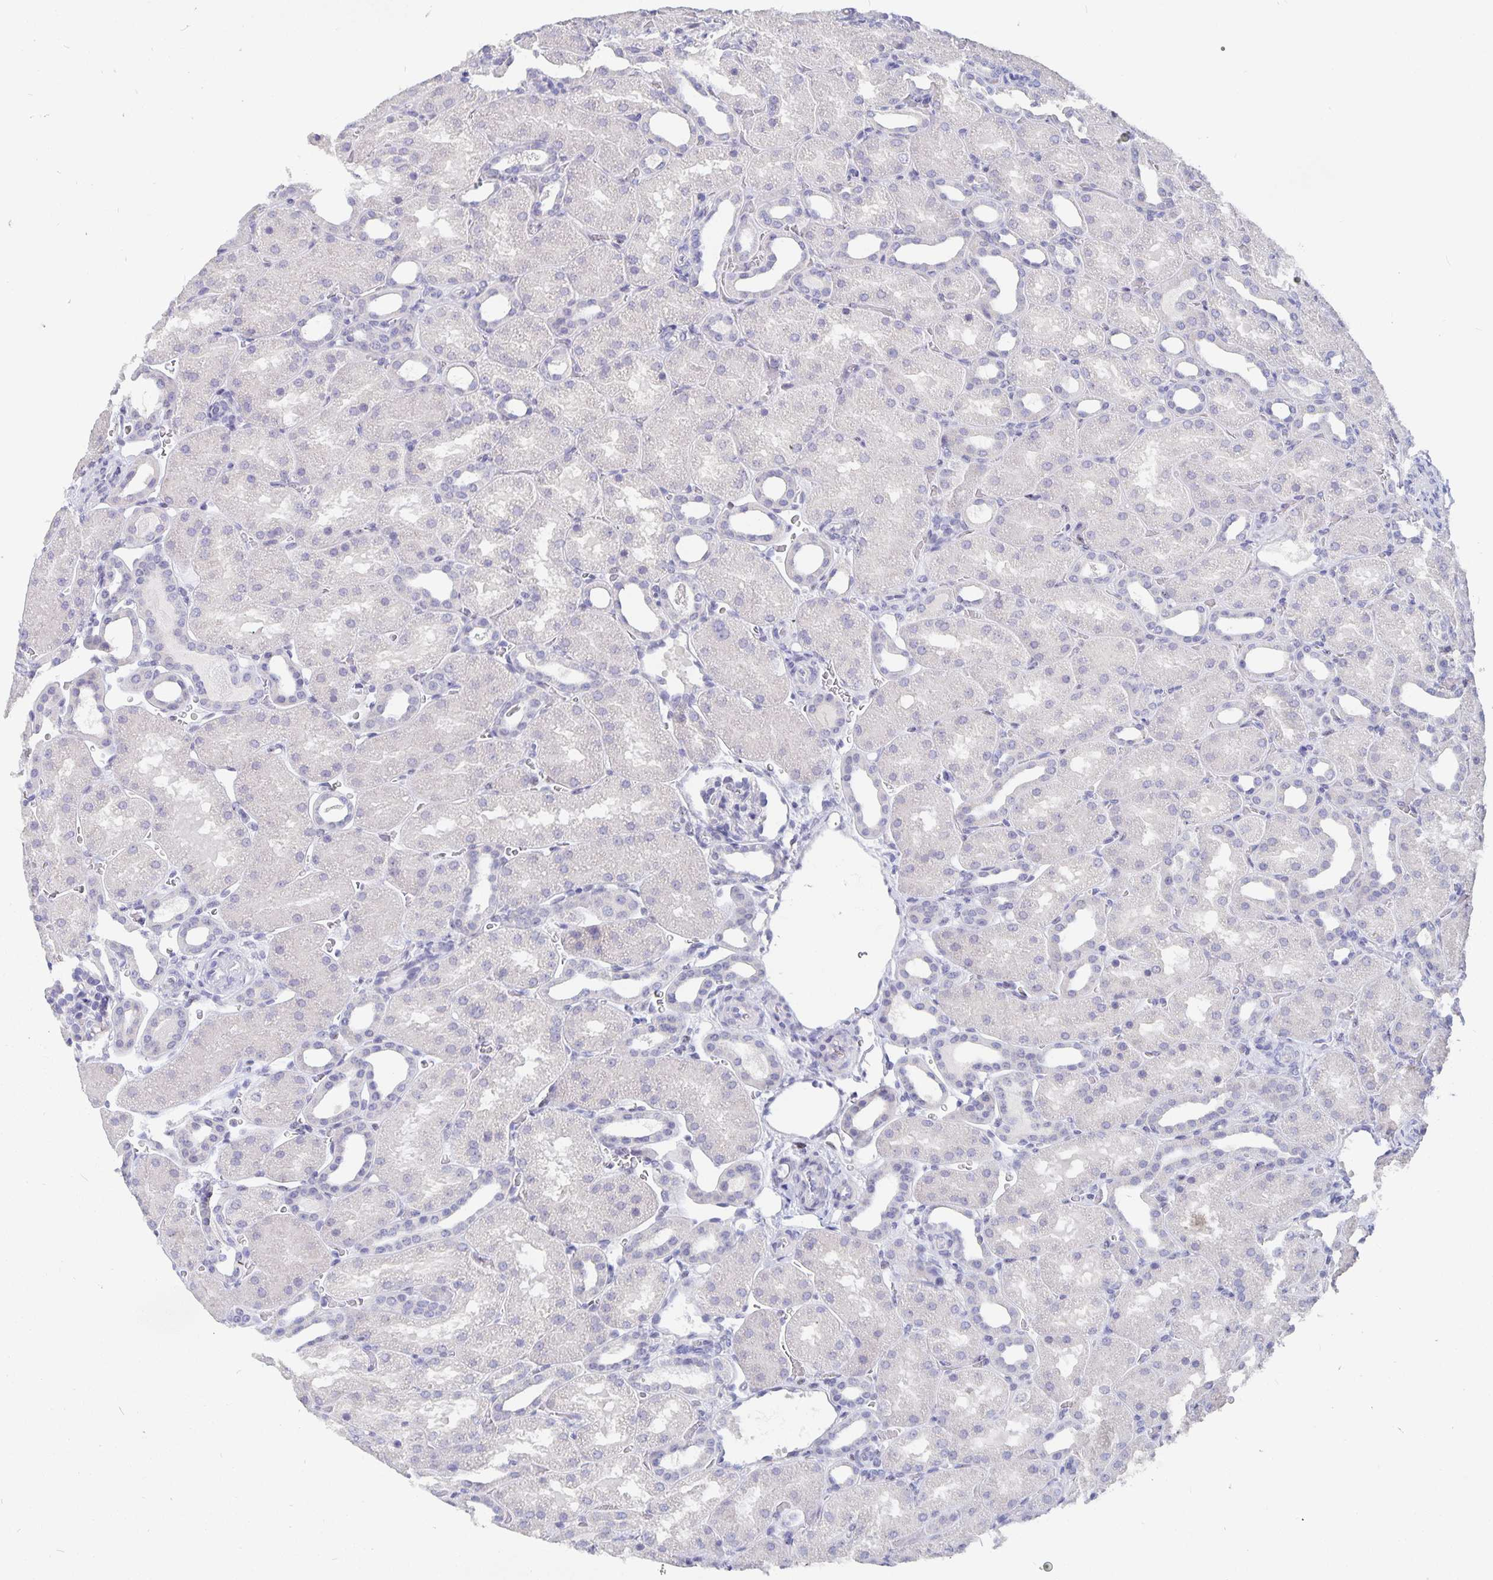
{"staining": {"intensity": "negative", "quantity": "none", "location": "none"}, "tissue": "kidney", "cell_type": "Cells in glomeruli", "image_type": "normal", "snomed": [{"axis": "morphology", "description": "Normal tissue, NOS"}, {"axis": "topography", "description": "Kidney"}], "caption": "Immunohistochemistry (IHC) of normal human kidney reveals no expression in cells in glomeruli.", "gene": "SMOC1", "patient": {"sex": "male", "age": 2}}